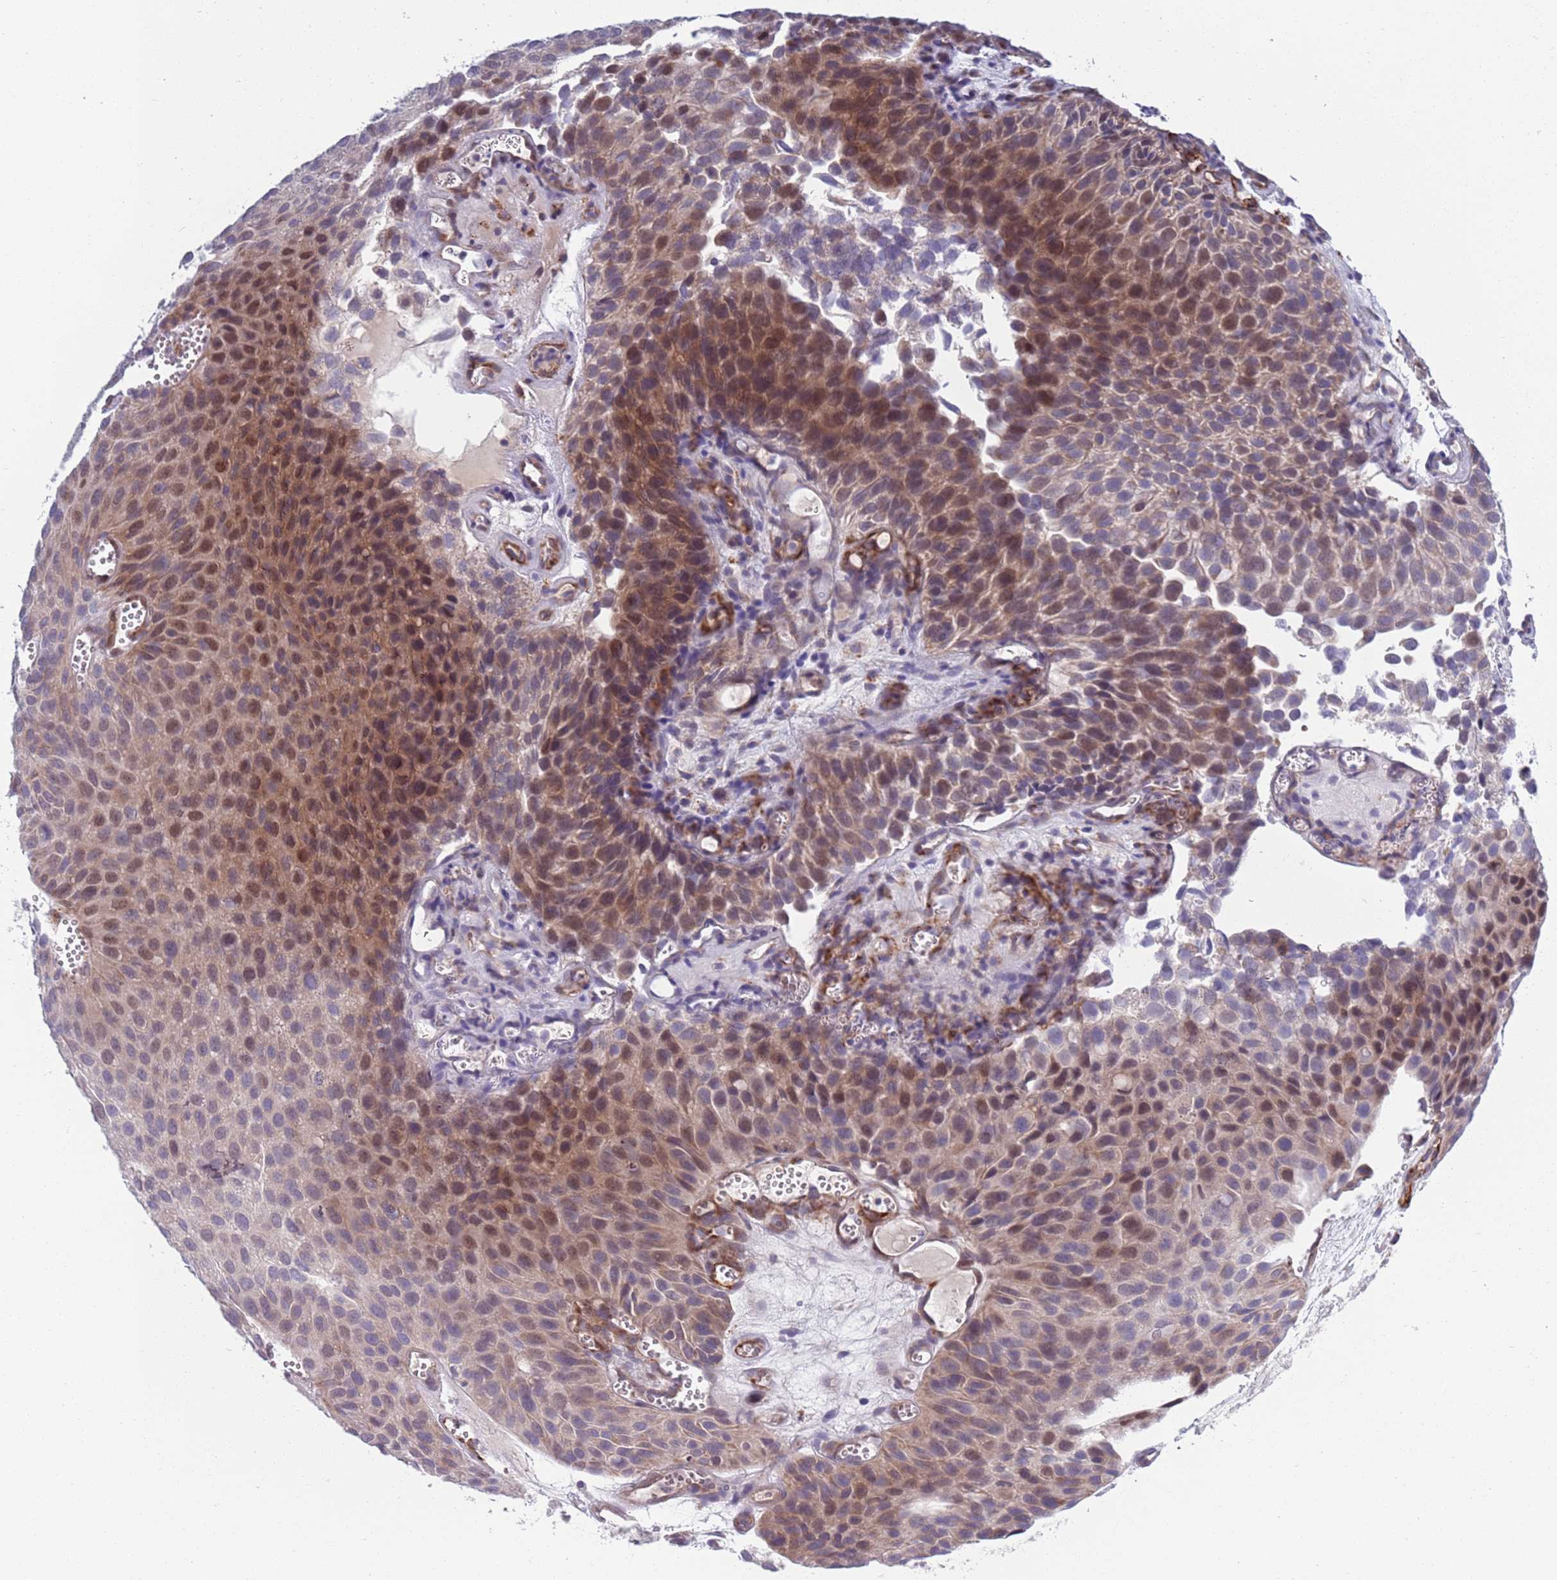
{"staining": {"intensity": "moderate", "quantity": "25%-75%", "location": "nuclear"}, "tissue": "urothelial cancer", "cell_type": "Tumor cells", "image_type": "cancer", "snomed": [{"axis": "morphology", "description": "Urothelial carcinoma, Low grade"}, {"axis": "topography", "description": "Urinary bladder"}], "caption": "A medium amount of moderate nuclear expression is seen in about 25%-75% of tumor cells in urothelial carcinoma (low-grade) tissue.", "gene": "TYW1", "patient": {"sex": "male", "age": 88}}